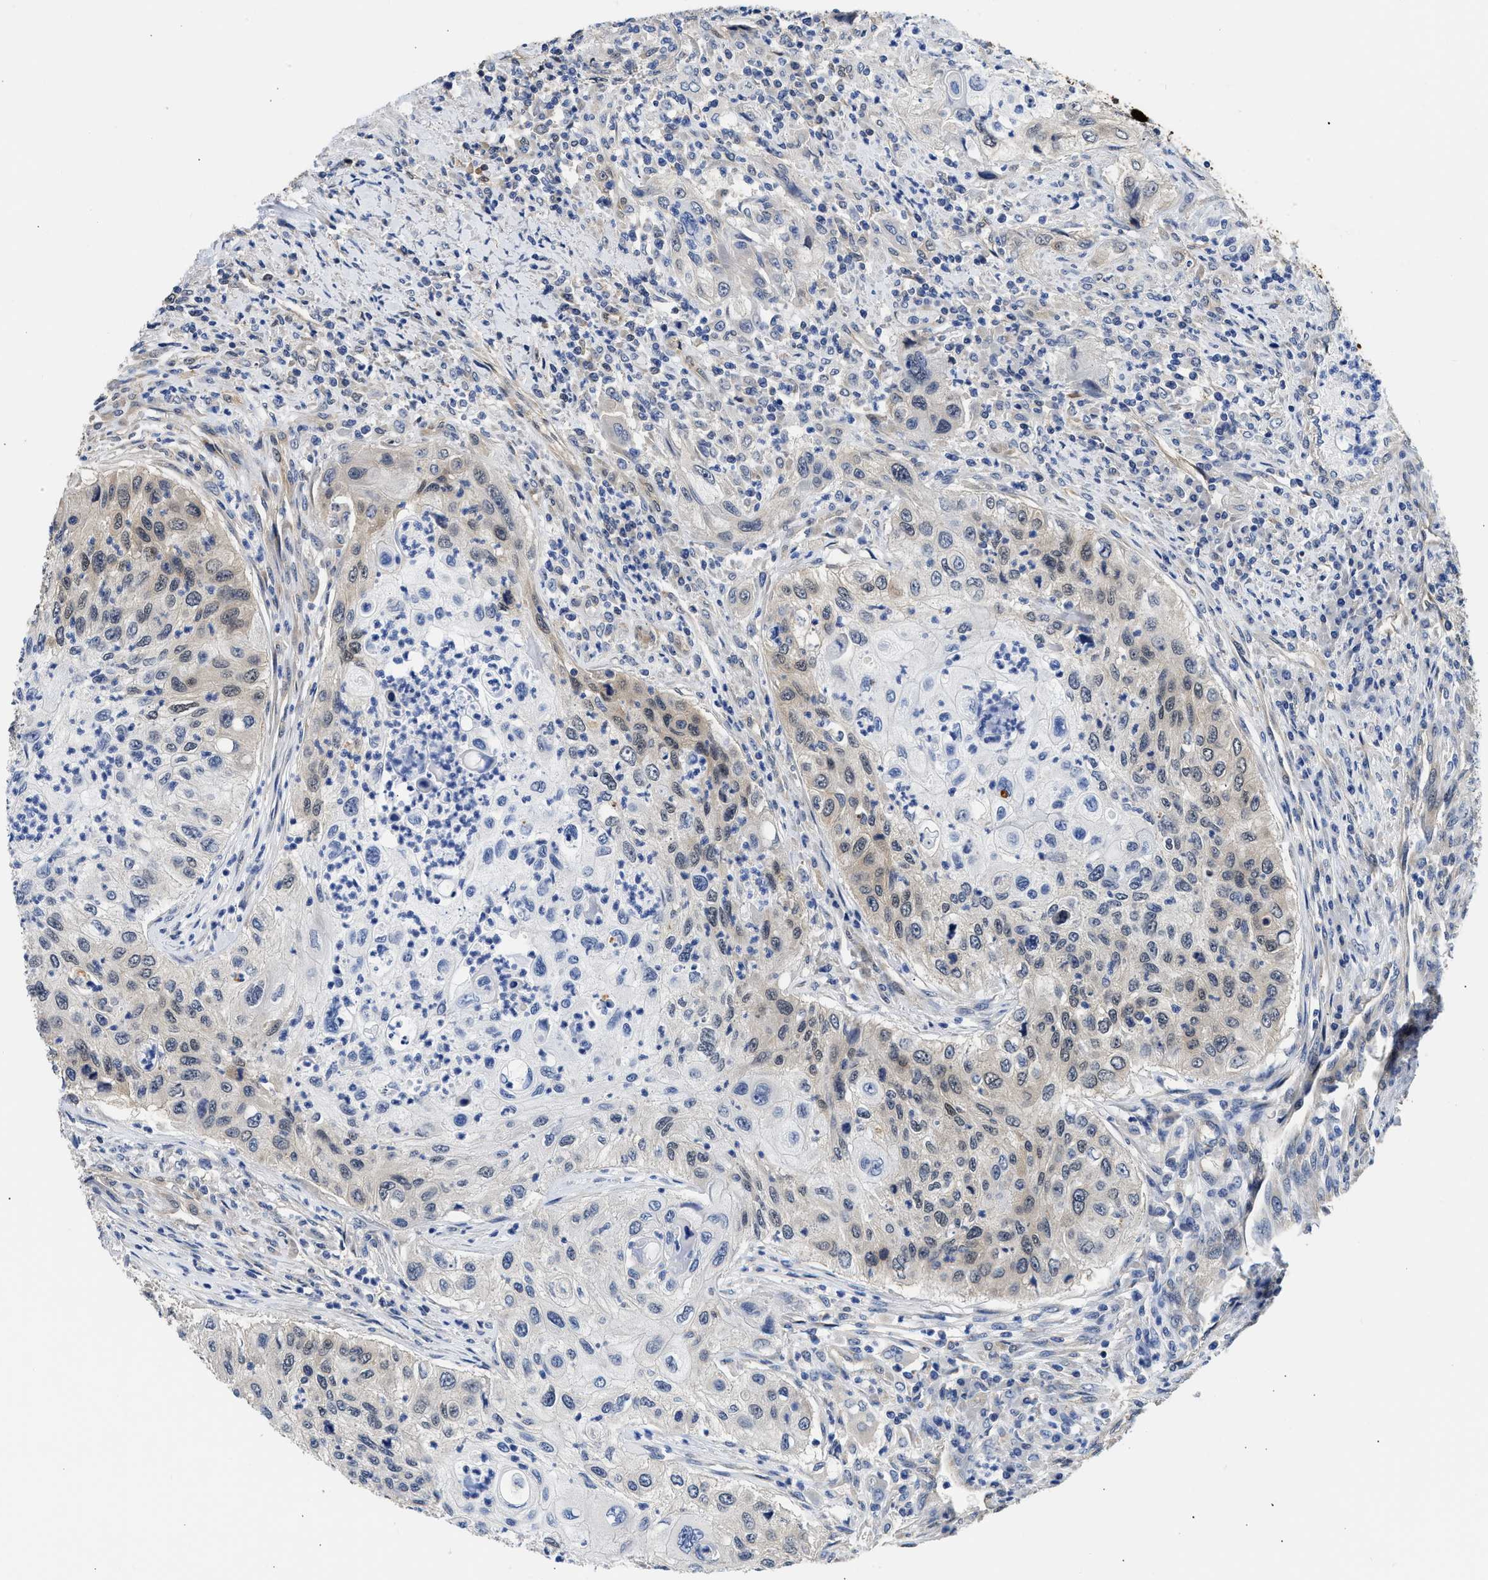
{"staining": {"intensity": "weak", "quantity": "<25%", "location": "cytoplasmic/membranous,nuclear"}, "tissue": "urothelial cancer", "cell_type": "Tumor cells", "image_type": "cancer", "snomed": [{"axis": "morphology", "description": "Urothelial carcinoma, High grade"}, {"axis": "topography", "description": "Urinary bladder"}], "caption": "Urothelial carcinoma (high-grade) was stained to show a protein in brown. There is no significant positivity in tumor cells. (DAB IHC with hematoxylin counter stain).", "gene": "XPO5", "patient": {"sex": "female", "age": 60}}